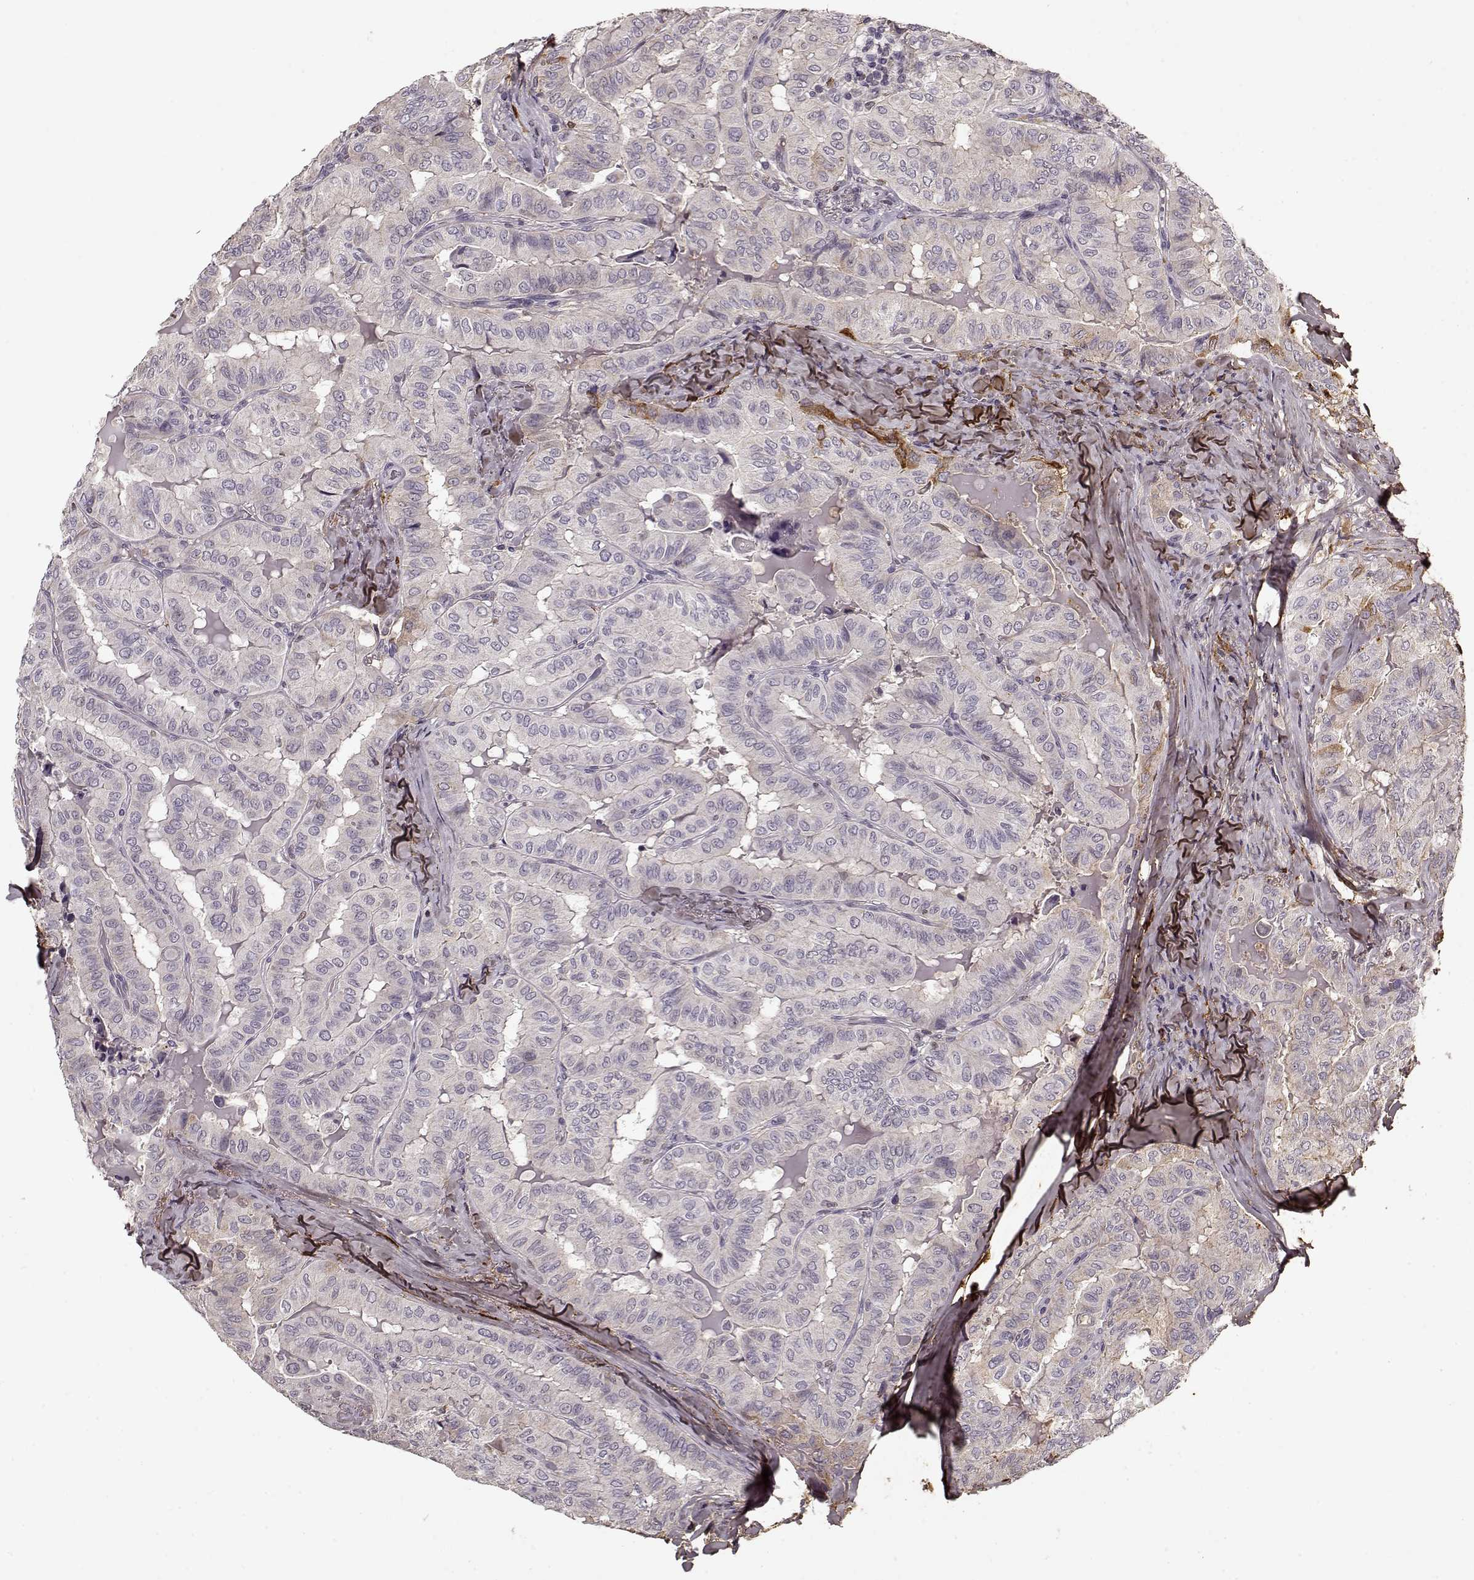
{"staining": {"intensity": "negative", "quantity": "none", "location": "none"}, "tissue": "thyroid cancer", "cell_type": "Tumor cells", "image_type": "cancer", "snomed": [{"axis": "morphology", "description": "Papillary adenocarcinoma, NOS"}, {"axis": "topography", "description": "Thyroid gland"}], "caption": "Tumor cells show no significant positivity in thyroid cancer.", "gene": "LUM", "patient": {"sex": "female", "age": 68}}